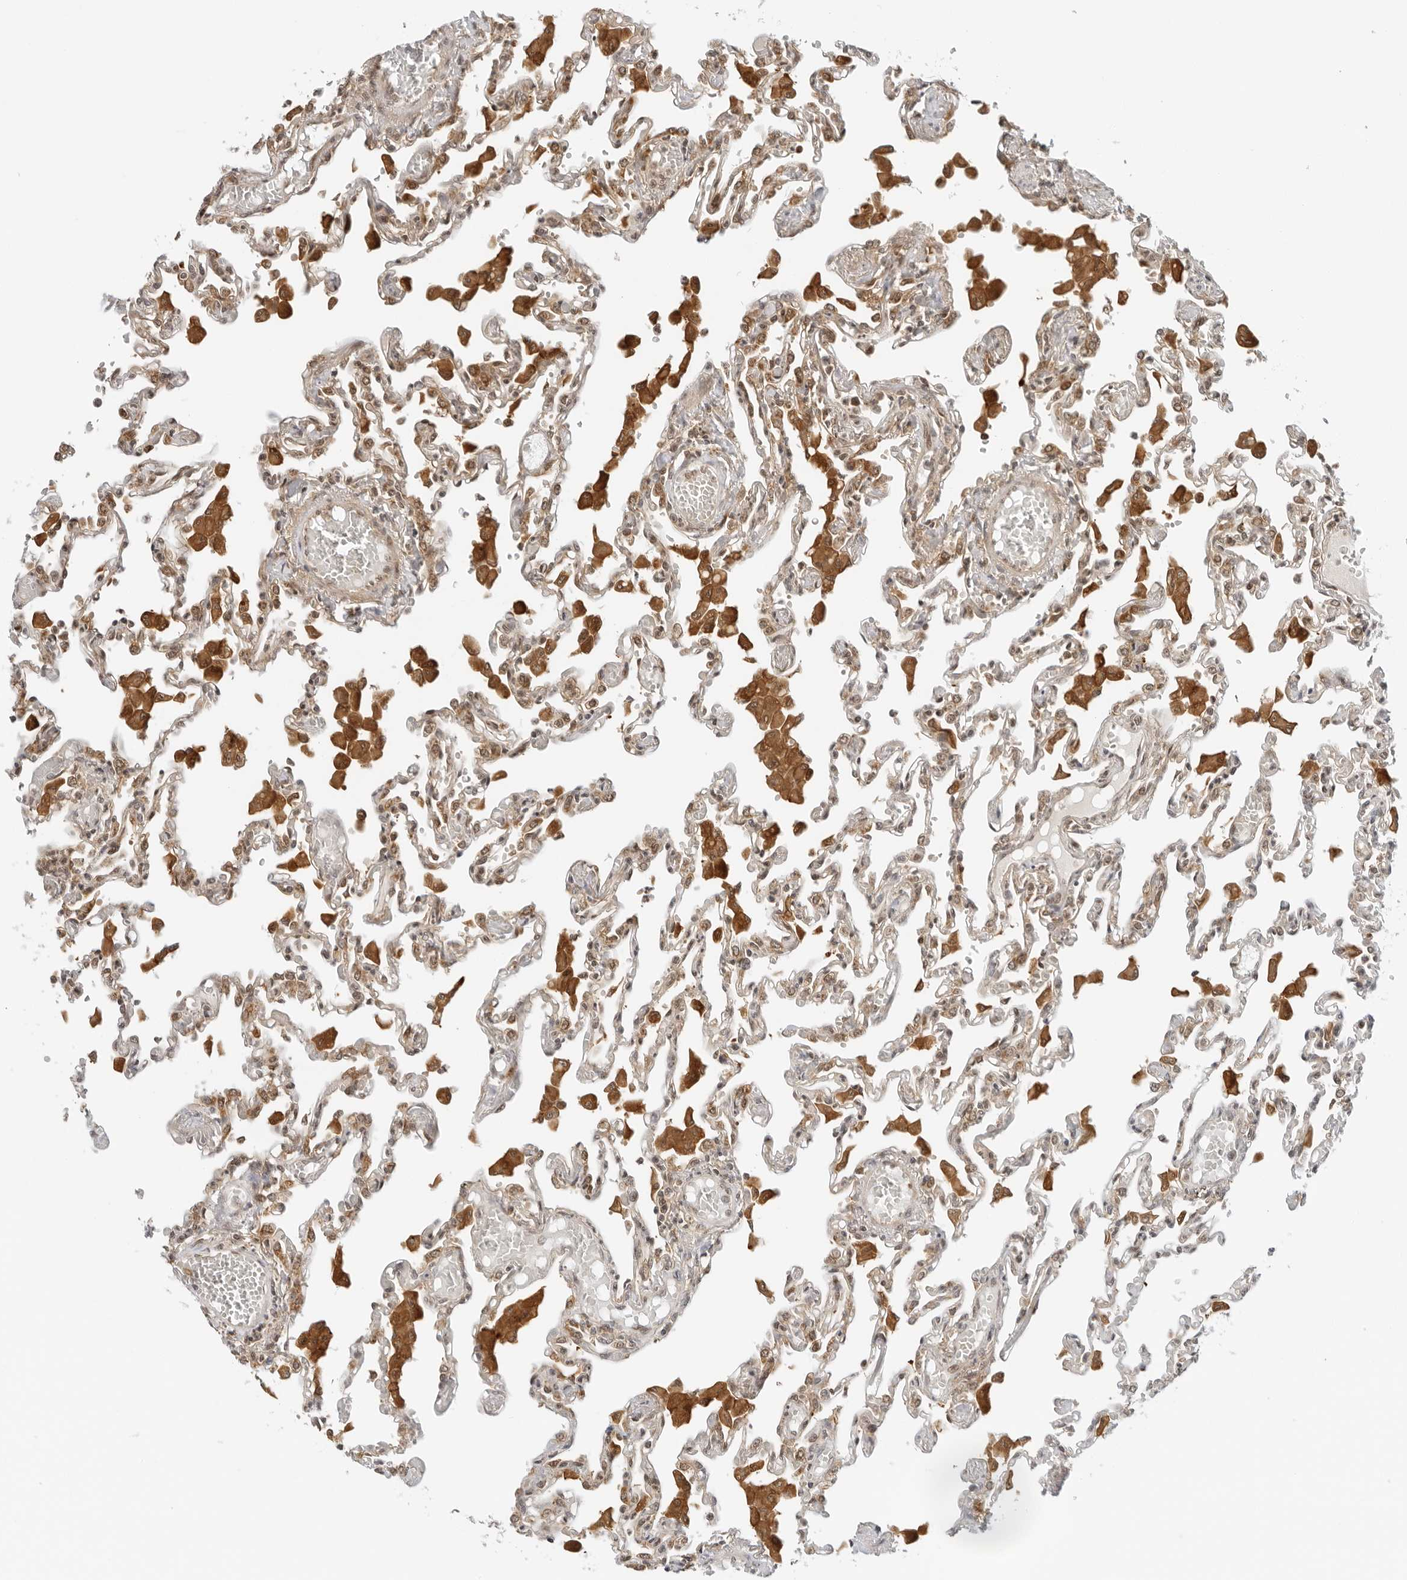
{"staining": {"intensity": "moderate", "quantity": "25%-75%", "location": "cytoplasmic/membranous"}, "tissue": "lung", "cell_type": "Alveolar cells", "image_type": "normal", "snomed": [{"axis": "morphology", "description": "Normal tissue, NOS"}, {"axis": "topography", "description": "Bronchus"}, {"axis": "topography", "description": "Lung"}], "caption": "A medium amount of moderate cytoplasmic/membranous expression is identified in about 25%-75% of alveolar cells in unremarkable lung. (DAB (3,3'-diaminobenzidine) = brown stain, brightfield microscopy at high magnification).", "gene": "RC3H1", "patient": {"sex": "female", "age": 49}}